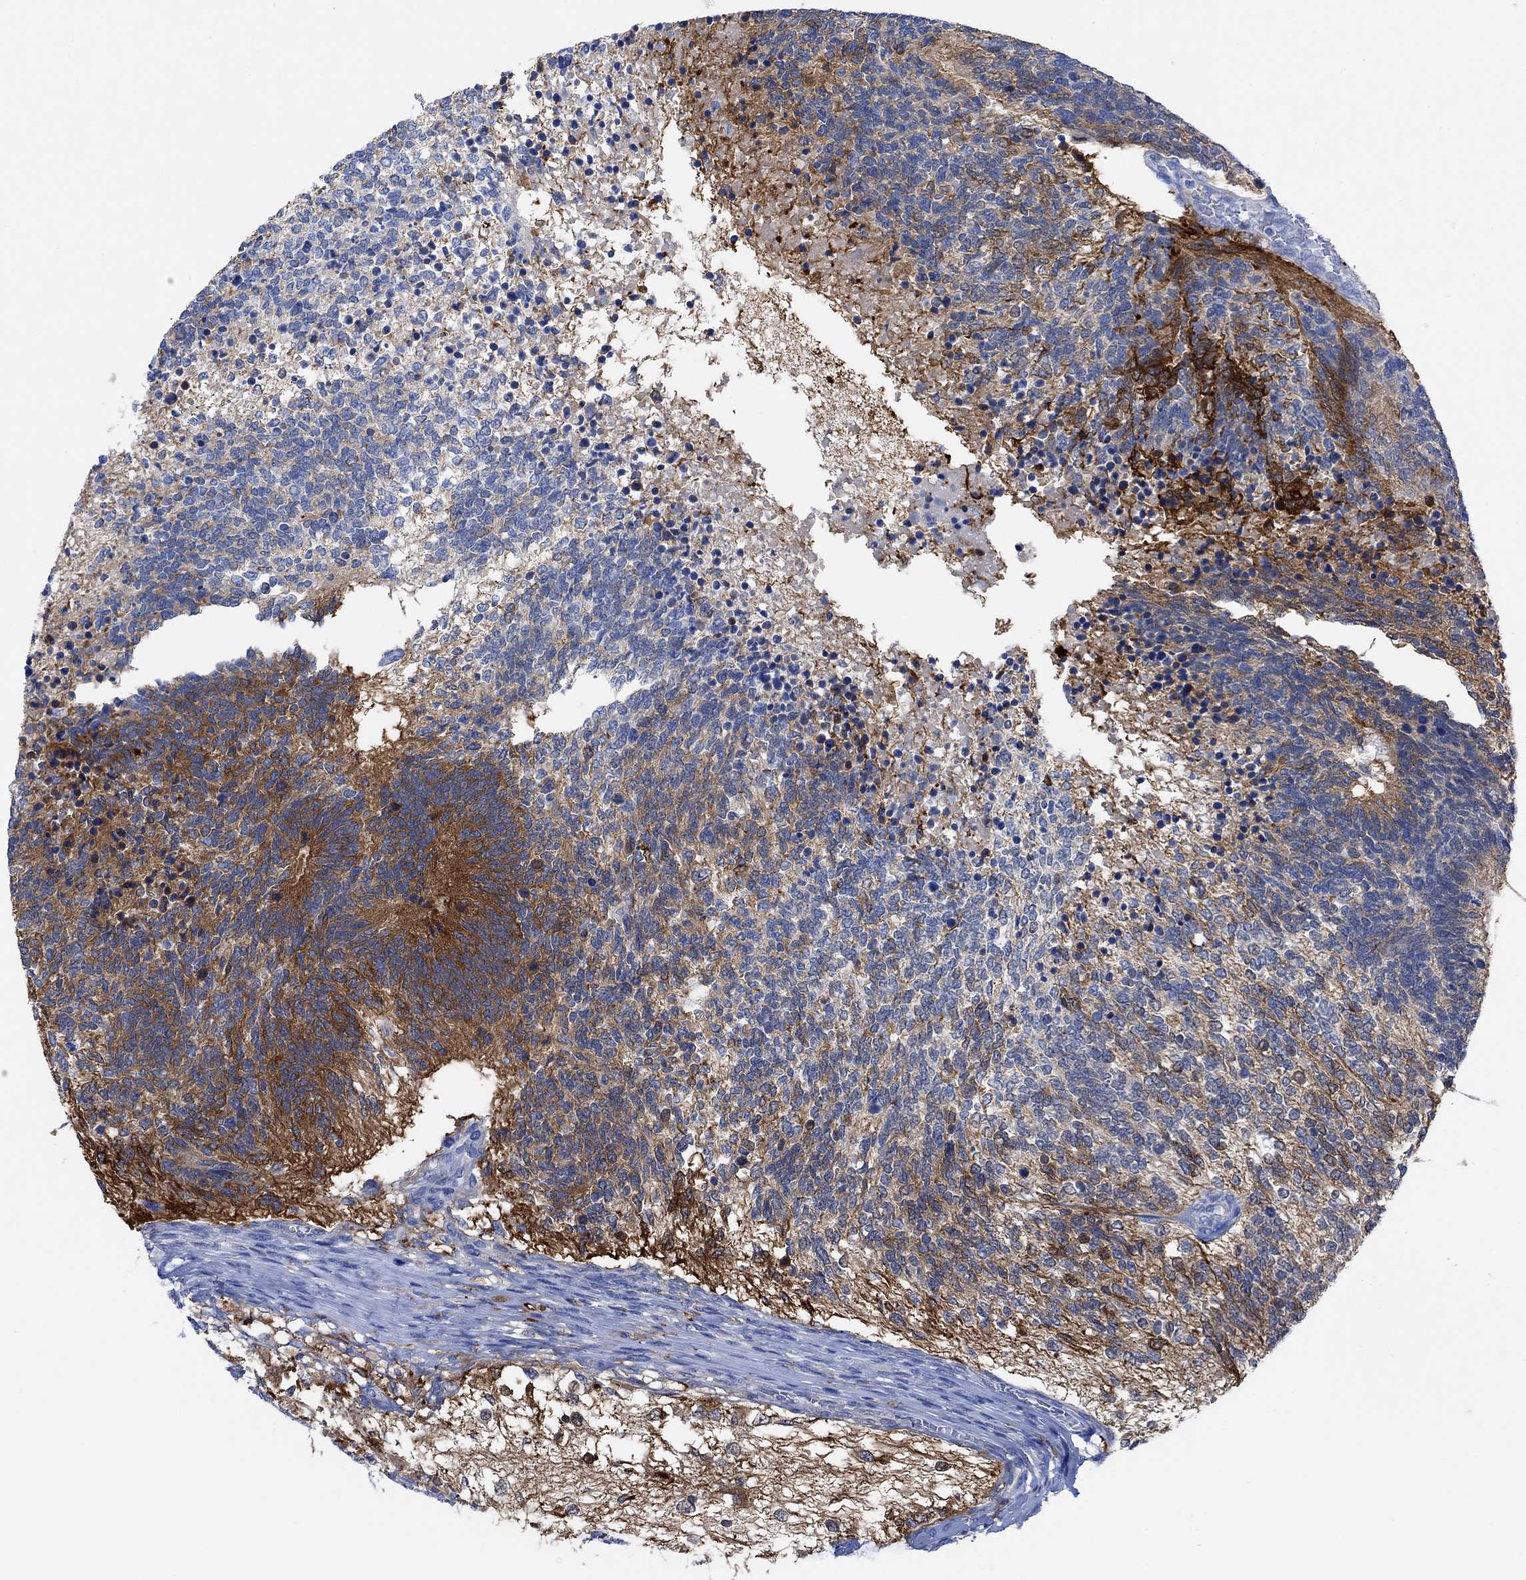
{"staining": {"intensity": "strong", "quantity": "<25%", "location": "cytoplasmic/membranous"}, "tissue": "testis cancer", "cell_type": "Tumor cells", "image_type": "cancer", "snomed": [{"axis": "morphology", "description": "Seminoma, NOS"}, {"axis": "morphology", "description": "Carcinoma, Embryonal, NOS"}, {"axis": "topography", "description": "Testis"}], "caption": "Testis cancer stained with a protein marker demonstrates strong staining in tumor cells.", "gene": "VAT1L", "patient": {"sex": "male", "age": 41}}